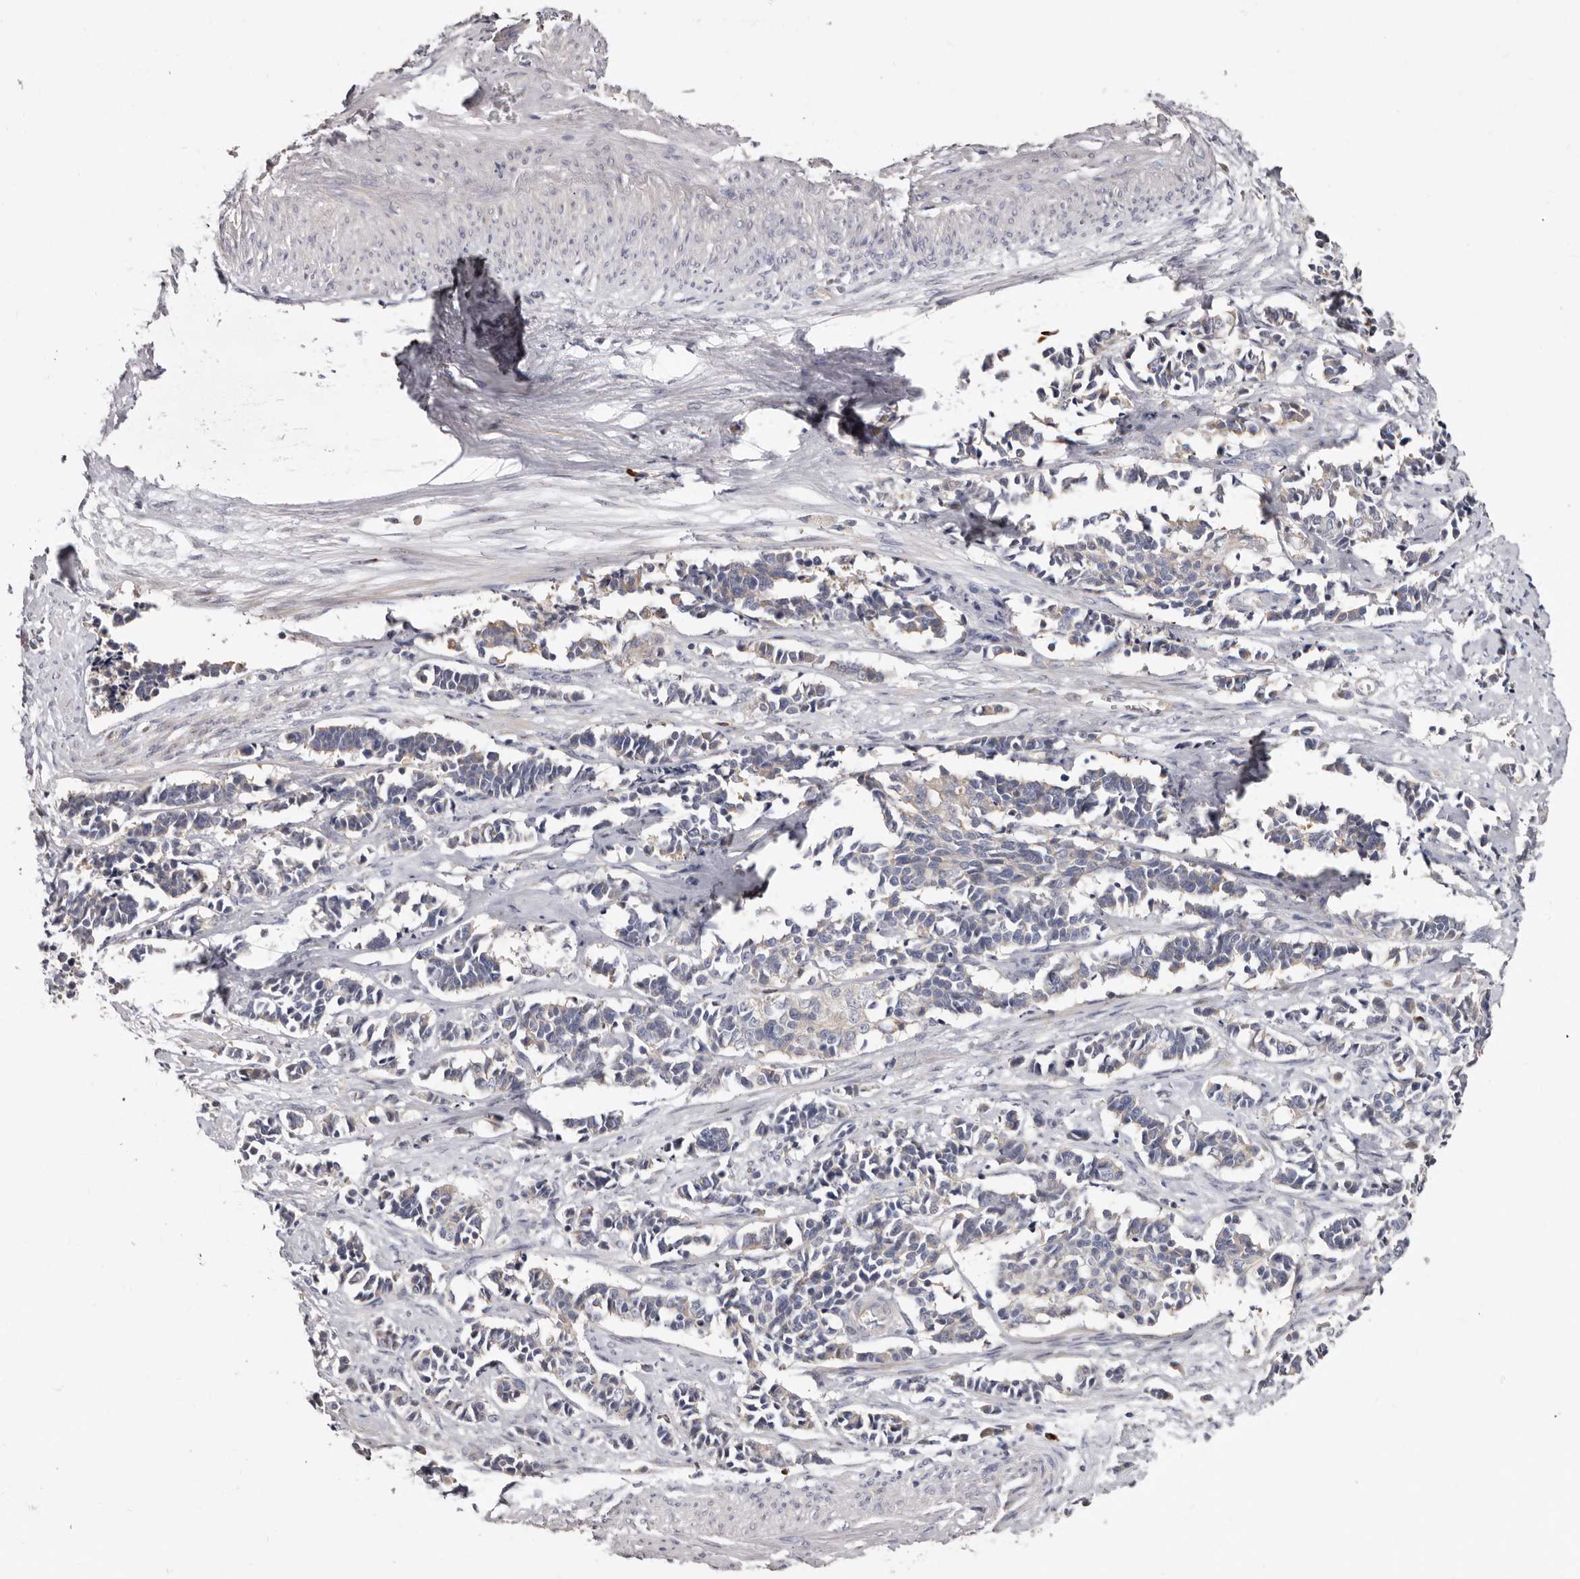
{"staining": {"intensity": "negative", "quantity": "none", "location": "none"}, "tissue": "cervical cancer", "cell_type": "Tumor cells", "image_type": "cancer", "snomed": [{"axis": "morphology", "description": "Normal tissue, NOS"}, {"axis": "morphology", "description": "Squamous cell carcinoma, NOS"}, {"axis": "topography", "description": "Cervix"}], "caption": "High magnification brightfield microscopy of cervical cancer stained with DAB (brown) and counterstained with hematoxylin (blue): tumor cells show no significant staining.", "gene": "SPTA1", "patient": {"sex": "female", "age": 35}}